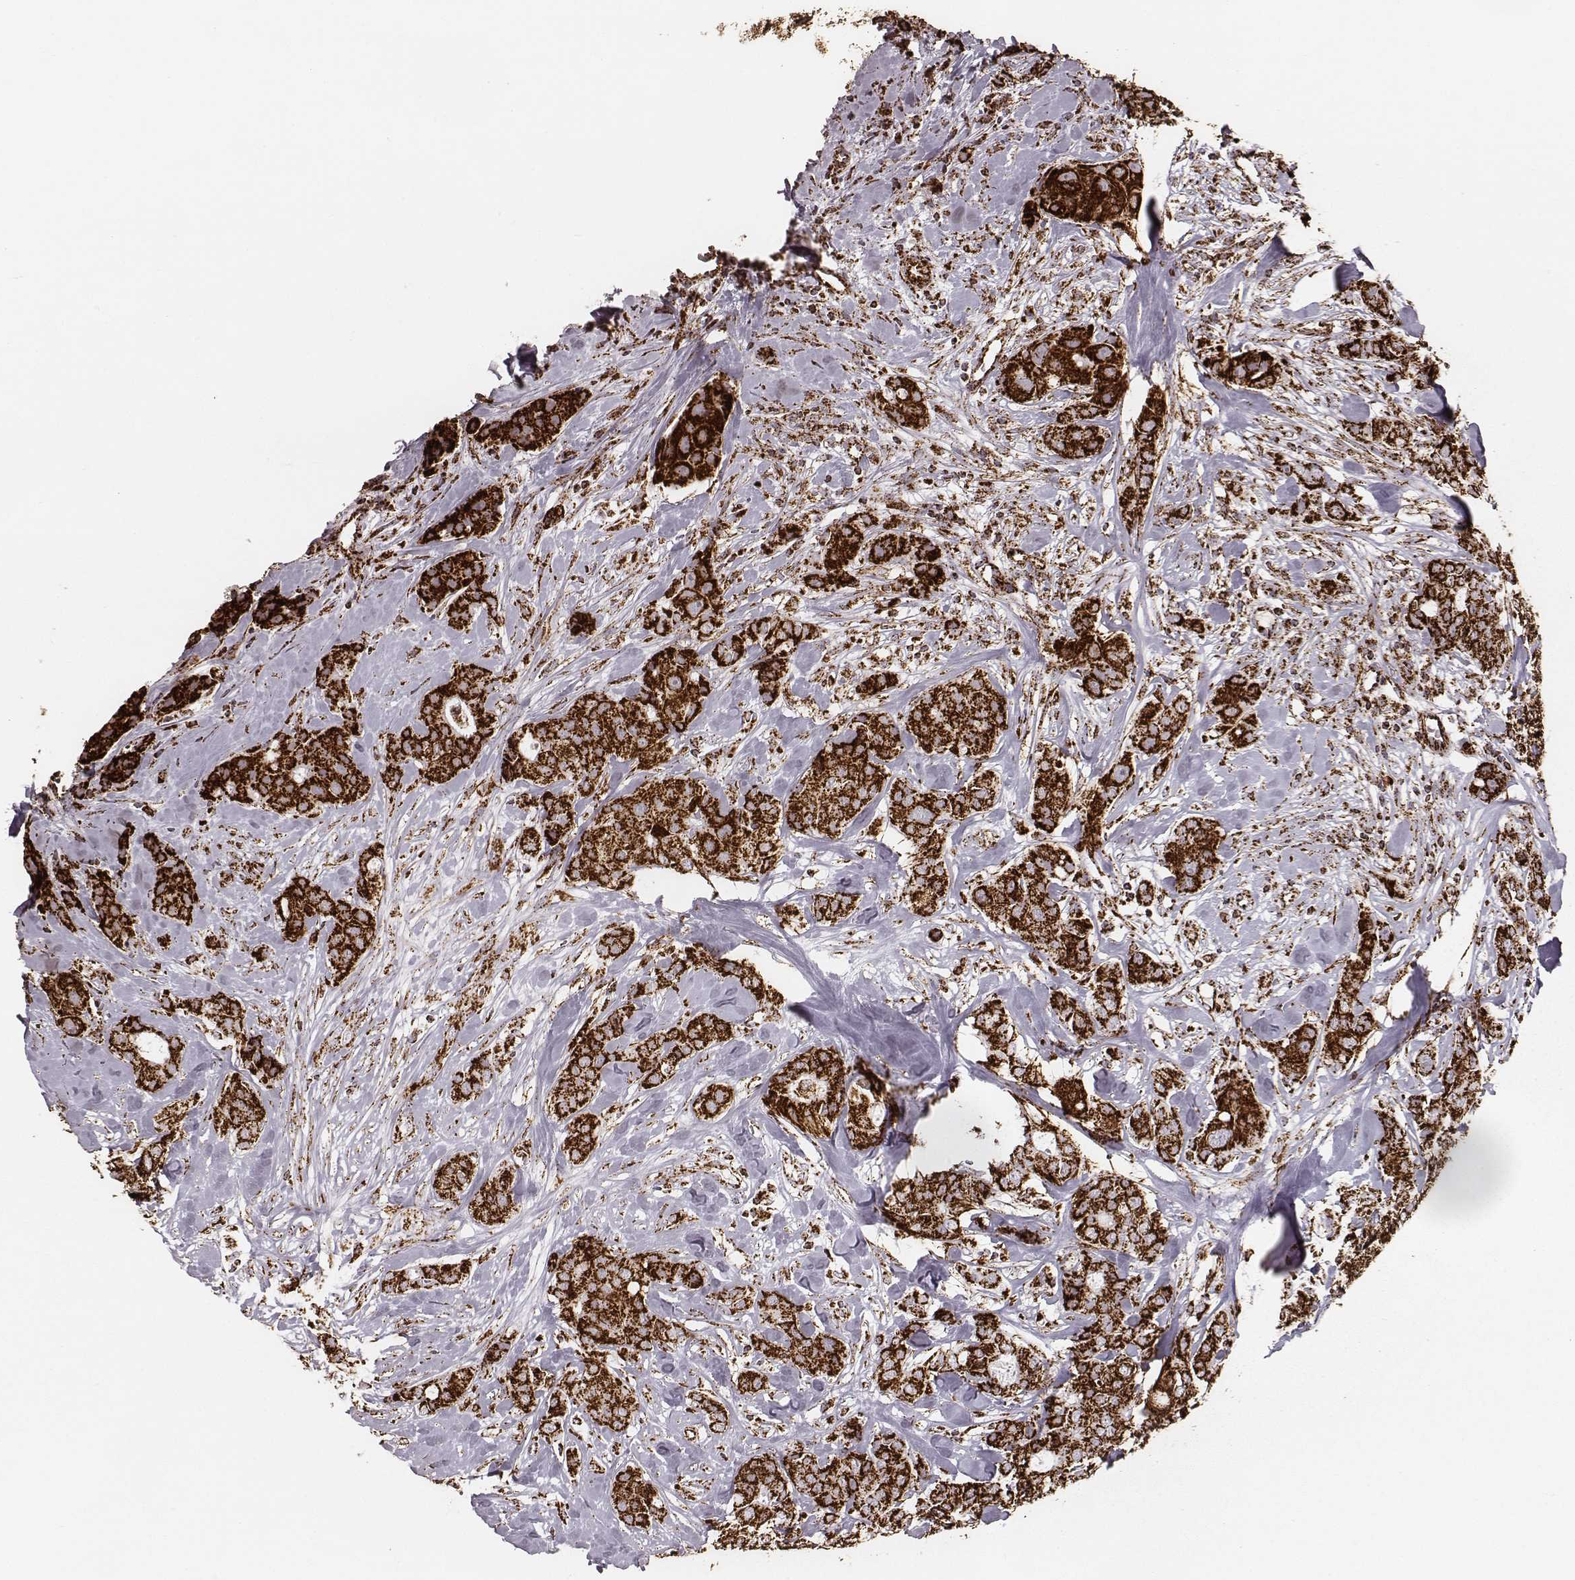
{"staining": {"intensity": "strong", "quantity": ">75%", "location": "cytoplasmic/membranous"}, "tissue": "breast cancer", "cell_type": "Tumor cells", "image_type": "cancer", "snomed": [{"axis": "morphology", "description": "Duct carcinoma"}, {"axis": "topography", "description": "Breast"}], "caption": "Breast intraductal carcinoma stained with DAB immunohistochemistry shows high levels of strong cytoplasmic/membranous expression in approximately >75% of tumor cells. (DAB (3,3'-diaminobenzidine) = brown stain, brightfield microscopy at high magnification).", "gene": "TUFM", "patient": {"sex": "female", "age": 43}}